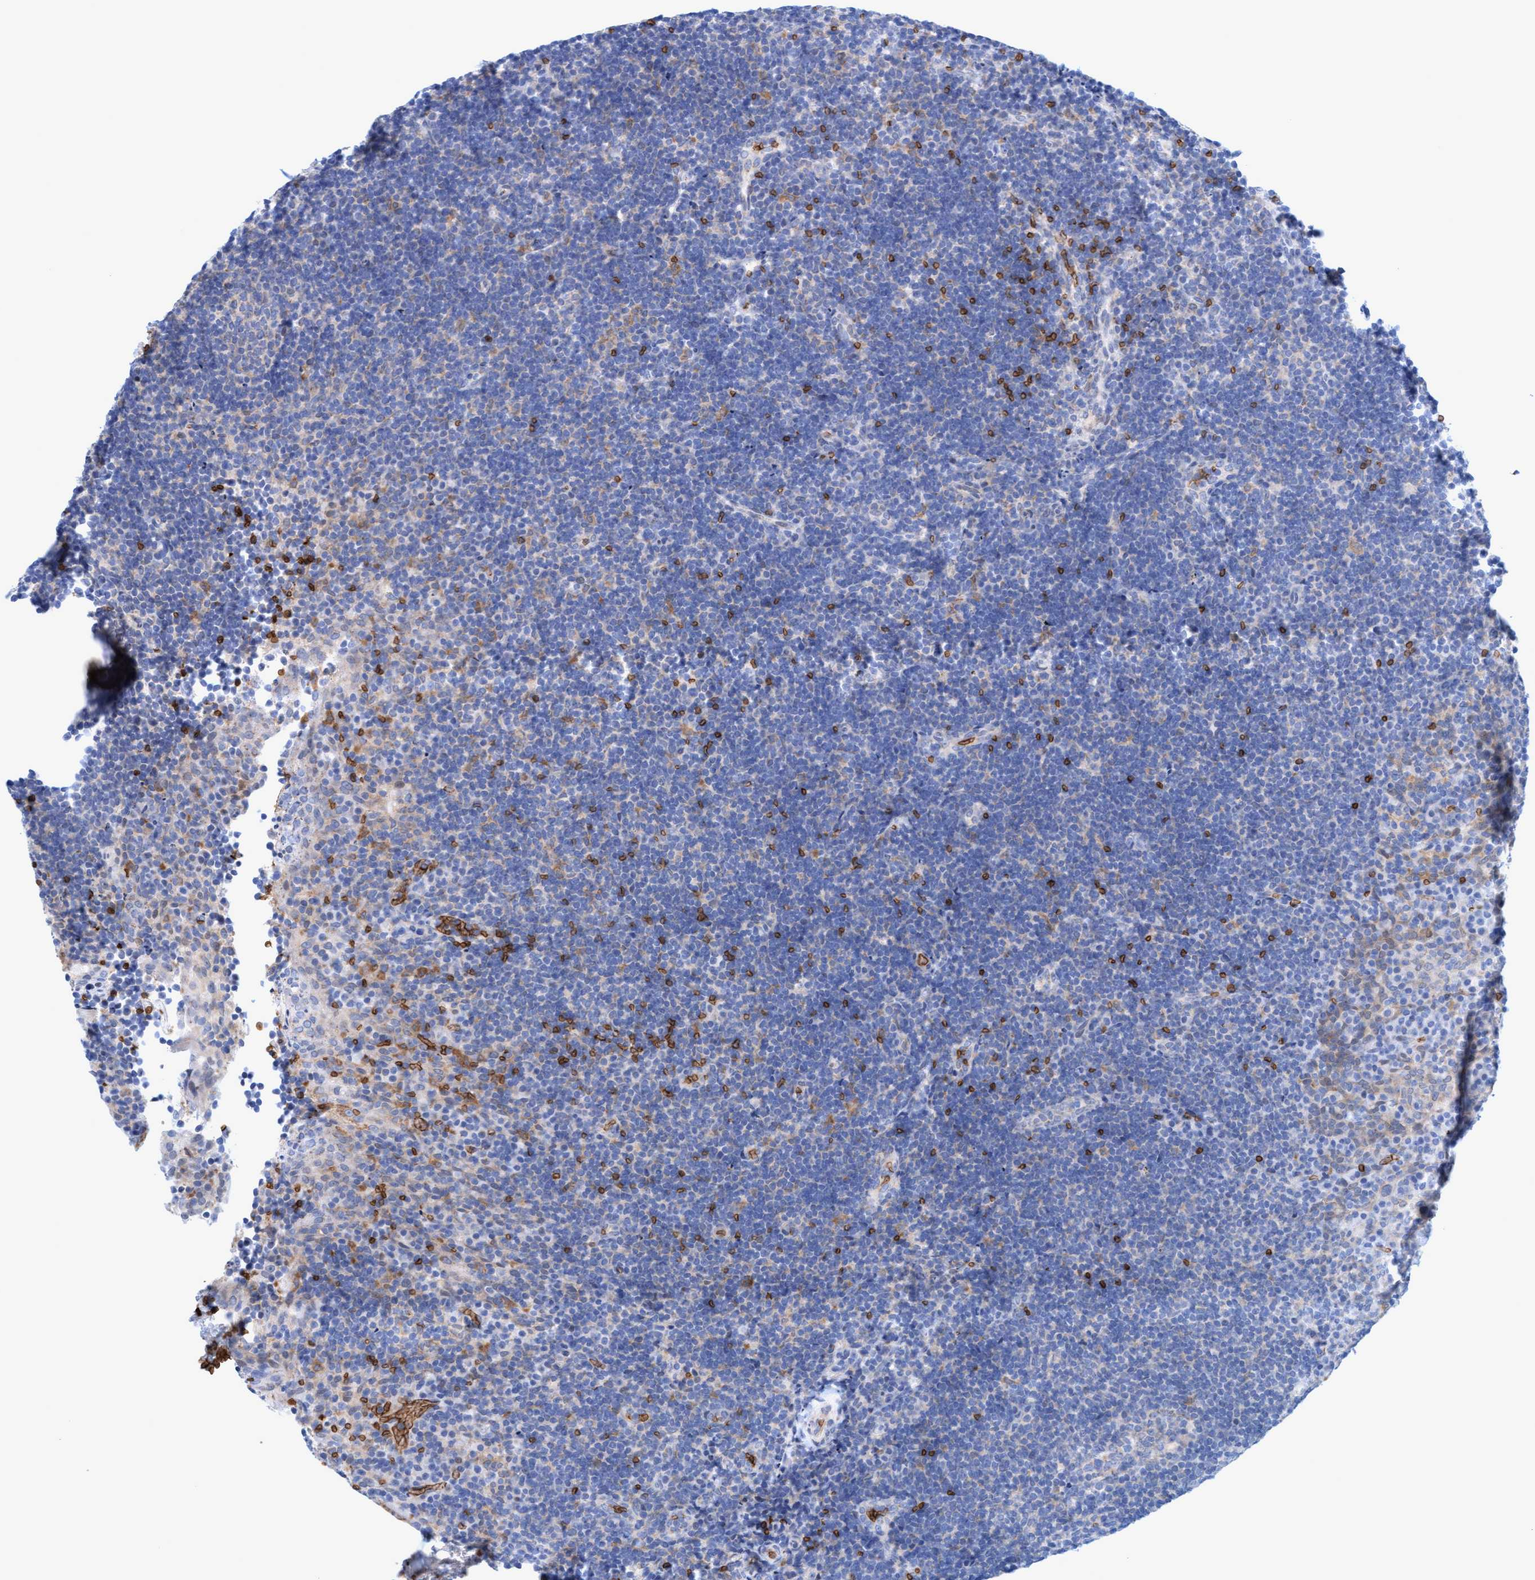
{"staining": {"intensity": "negative", "quantity": "none", "location": "none"}, "tissue": "lymphoma", "cell_type": "Tumor cells", "image_type": "cancer", "snomed": [{"axis": "morphology", "description": "Malignant lymphoma, non-Hodgkin's type, High grade"}, {"axis": "topography", "description": "Tonsil"}], "caption": "Tumor cells show no significant protein positivity in high-grade malignant lymphoma, non-Hodgkin's type.", "gene": "SPEM2", "patient": {"sex": "female", "age": 36}}